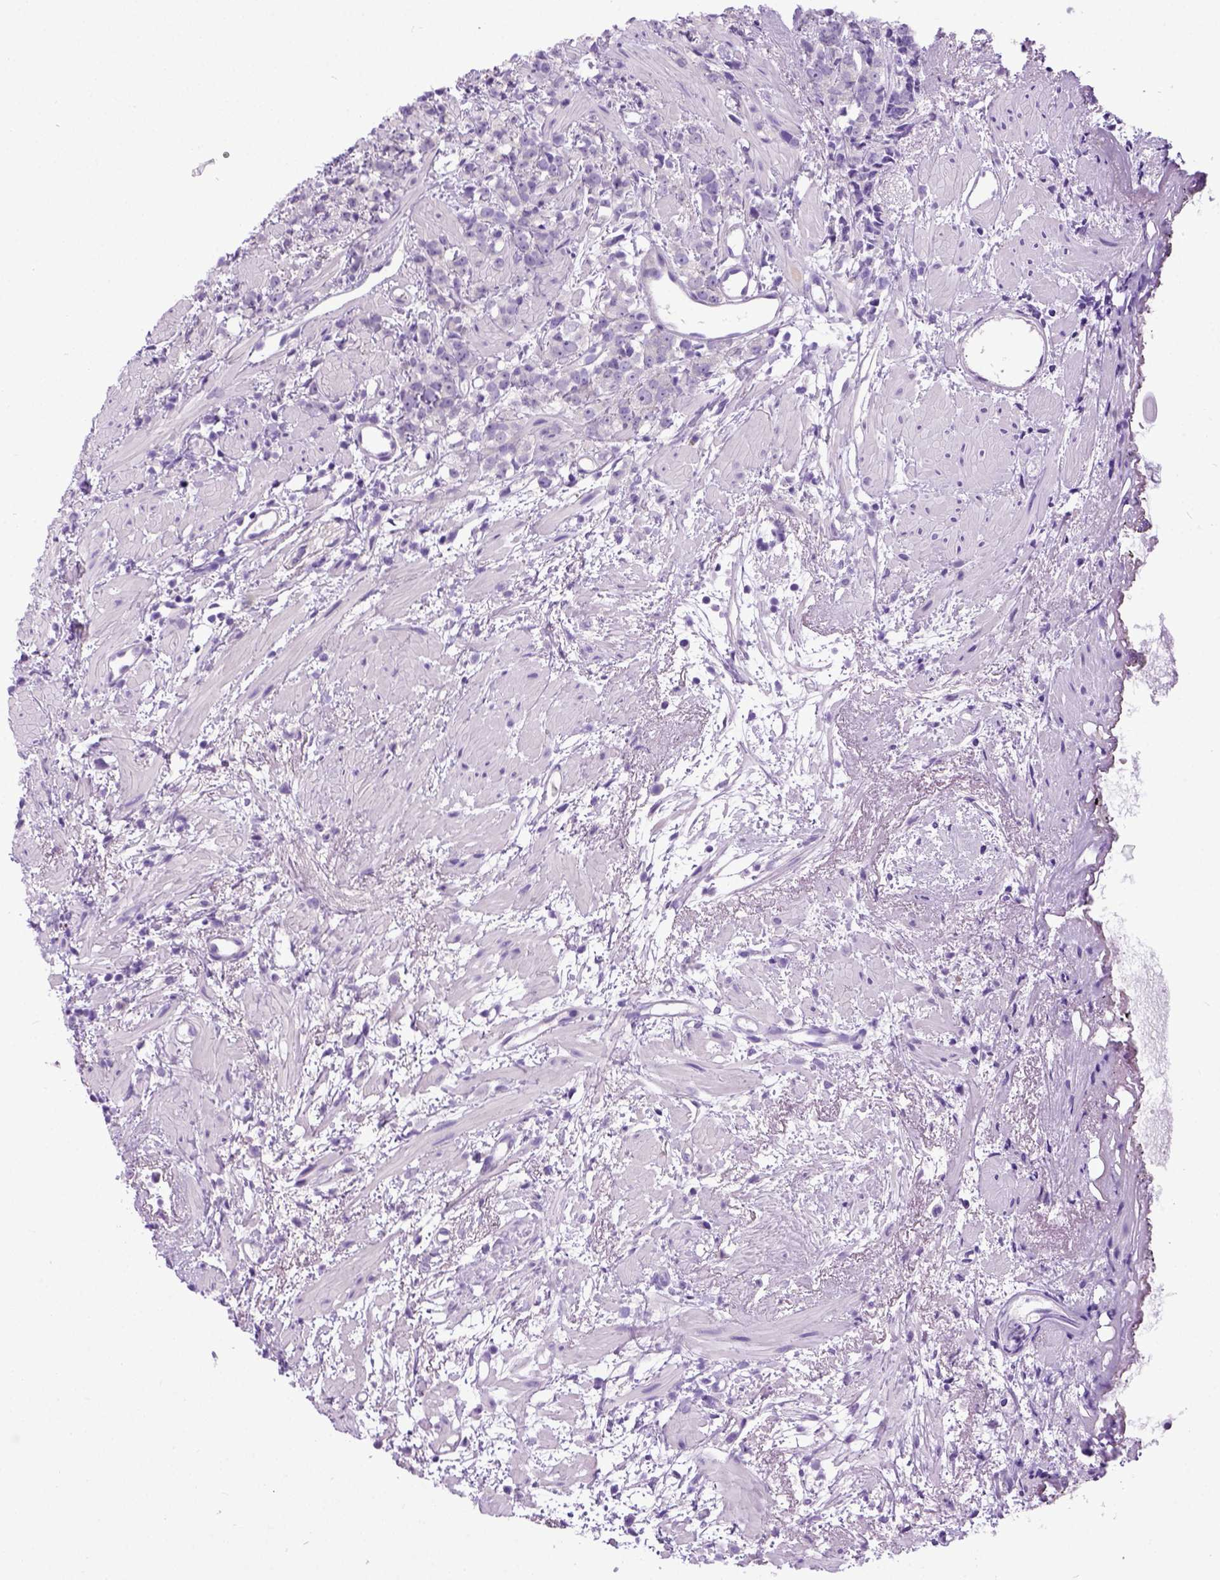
{"staining": {"intensity": "negative", "quantity": "none", "location": "none"}, "tissue": "prostate cancer", "cell_type": "Tumor cells", "image_type": "cancer", "snomed": [{"axis": "morphology", "description": "Adenocarcinoma, High grade"}, {"axis": "topography", "description": "Prostate"}], "caption": "High power microscopy histopathology image of an immunohistochemistry (IHC) histopathology image of adenocarcinoma (high-grade) (prostate), revealing no significant expression in tumor cells.", "gene": "NEK5", "patient": {"sex": "male", "age": 83}}